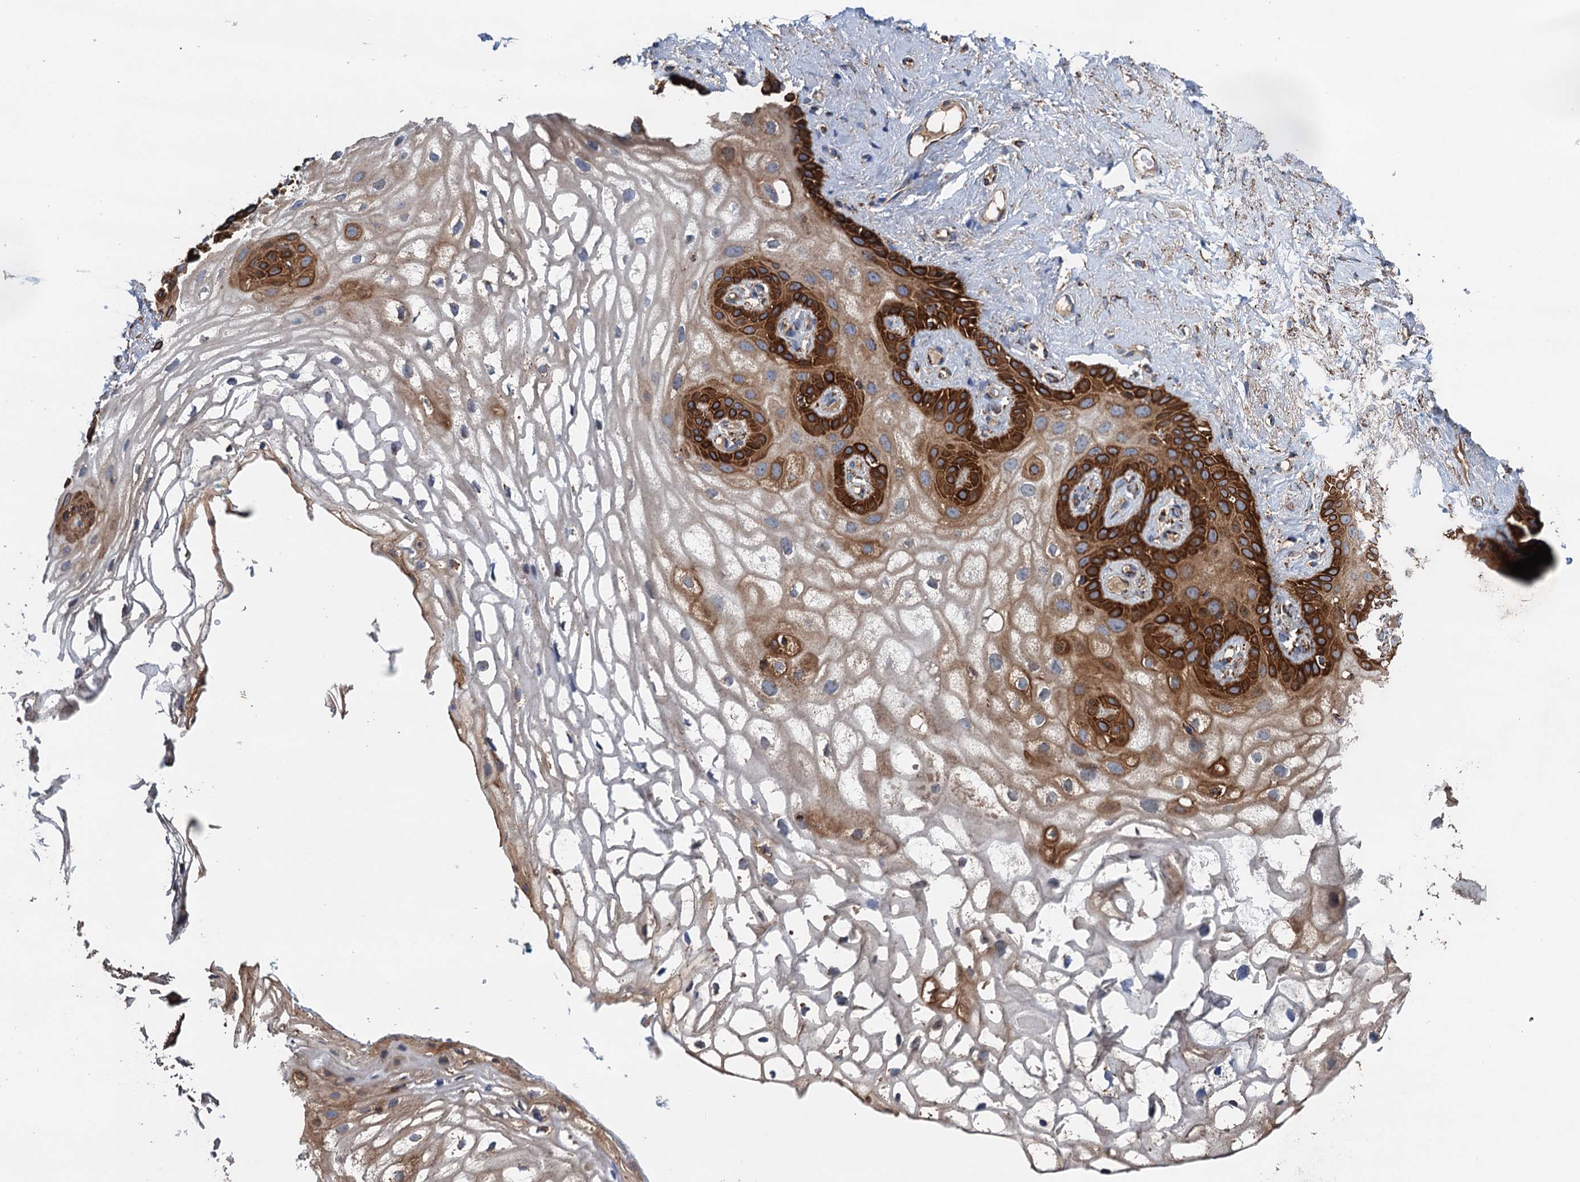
{"staining": {"intensity": "strong", "quantity": "25%-75%", "location": "cytoplasmic/membranous"}, "tissue": "vagina", "cell_type": "Squamous epithelial cells", "image_type": "normal", "snomed": [{"axis": "morphology", "description": "Normal tissue, NOS"}, {"axis": "topography", "description": "Vagina"}, {"axis": "topography", "description": "Peripheral nerve tissue"}], "caption": "Normal vagina displays strong cytoplasmic/membranous positivity in approximately 25%-75% of squamous epithelial cells, visualized by immunohistochemistry. Ihc stains the protein in brown and the nuclei are stained blue.", "gene": "DGLUCY", "patient": {"sex": "female", "age": 71}}